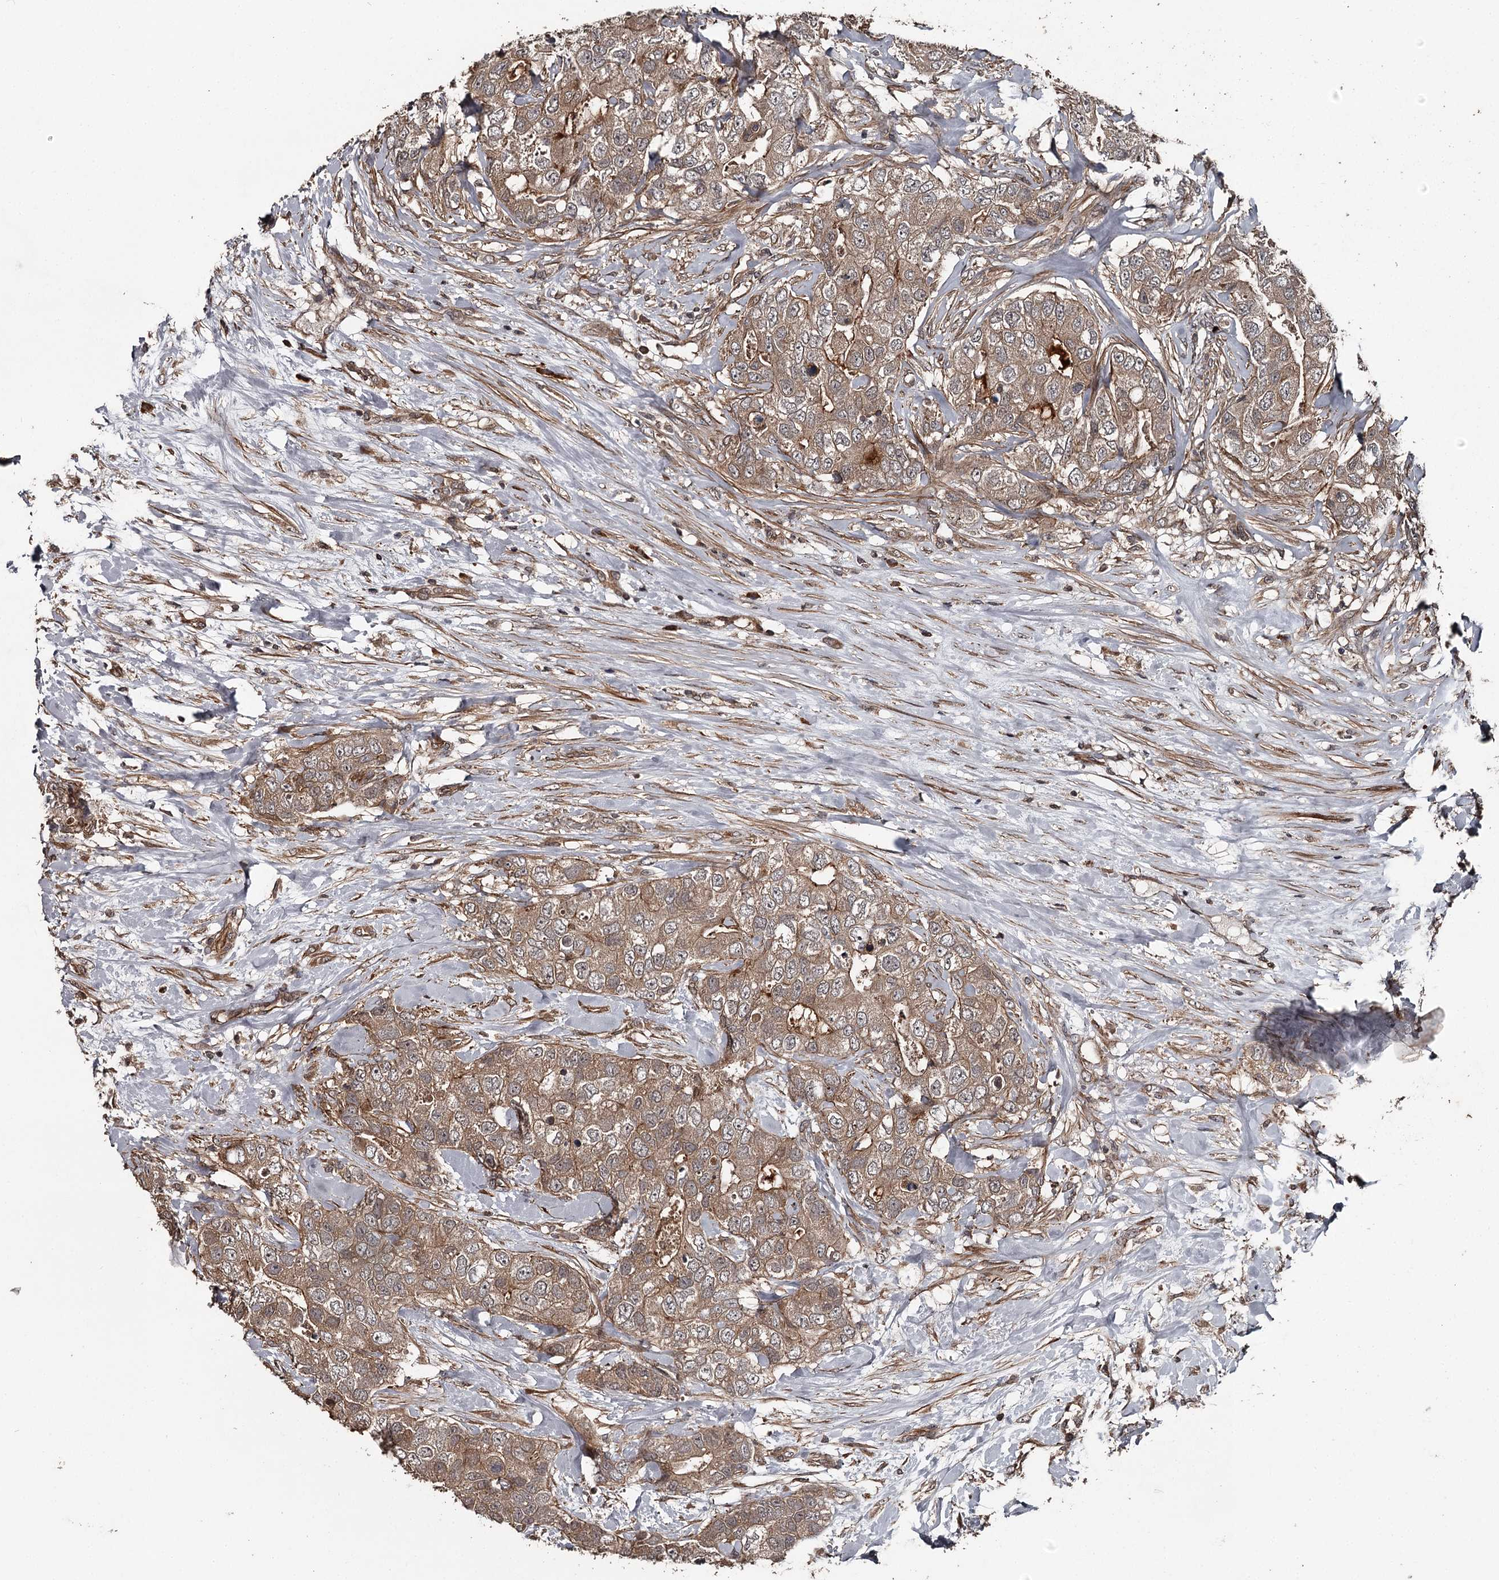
{"staining": {"intensity": "moderate", "quantity": ">75%", "location": "cytoplasmic/membranous"}, "tissue": "breast cancer", "cell_type": "Tumor cells", "image_type": "cancer", "snomed": [{"axis": "morphology", "description": "Duct carcinoma"}, {"axis": "topography", "description": "Breast"}], "caption": "Protein analysis of invasive ductal carcinoma (breast) tissue reveals moderate cytoplasmic/membranous positivity in approximately >75% of tumor cells. The protein of interest is stained brown, and the nuclei are stained in blue (DAB (3,3'-diaminobenzidine) IHC with brightfield microscopy, high magnification).", "gene": "RAB21", "patient": {"sex": "female", "age": 62}}